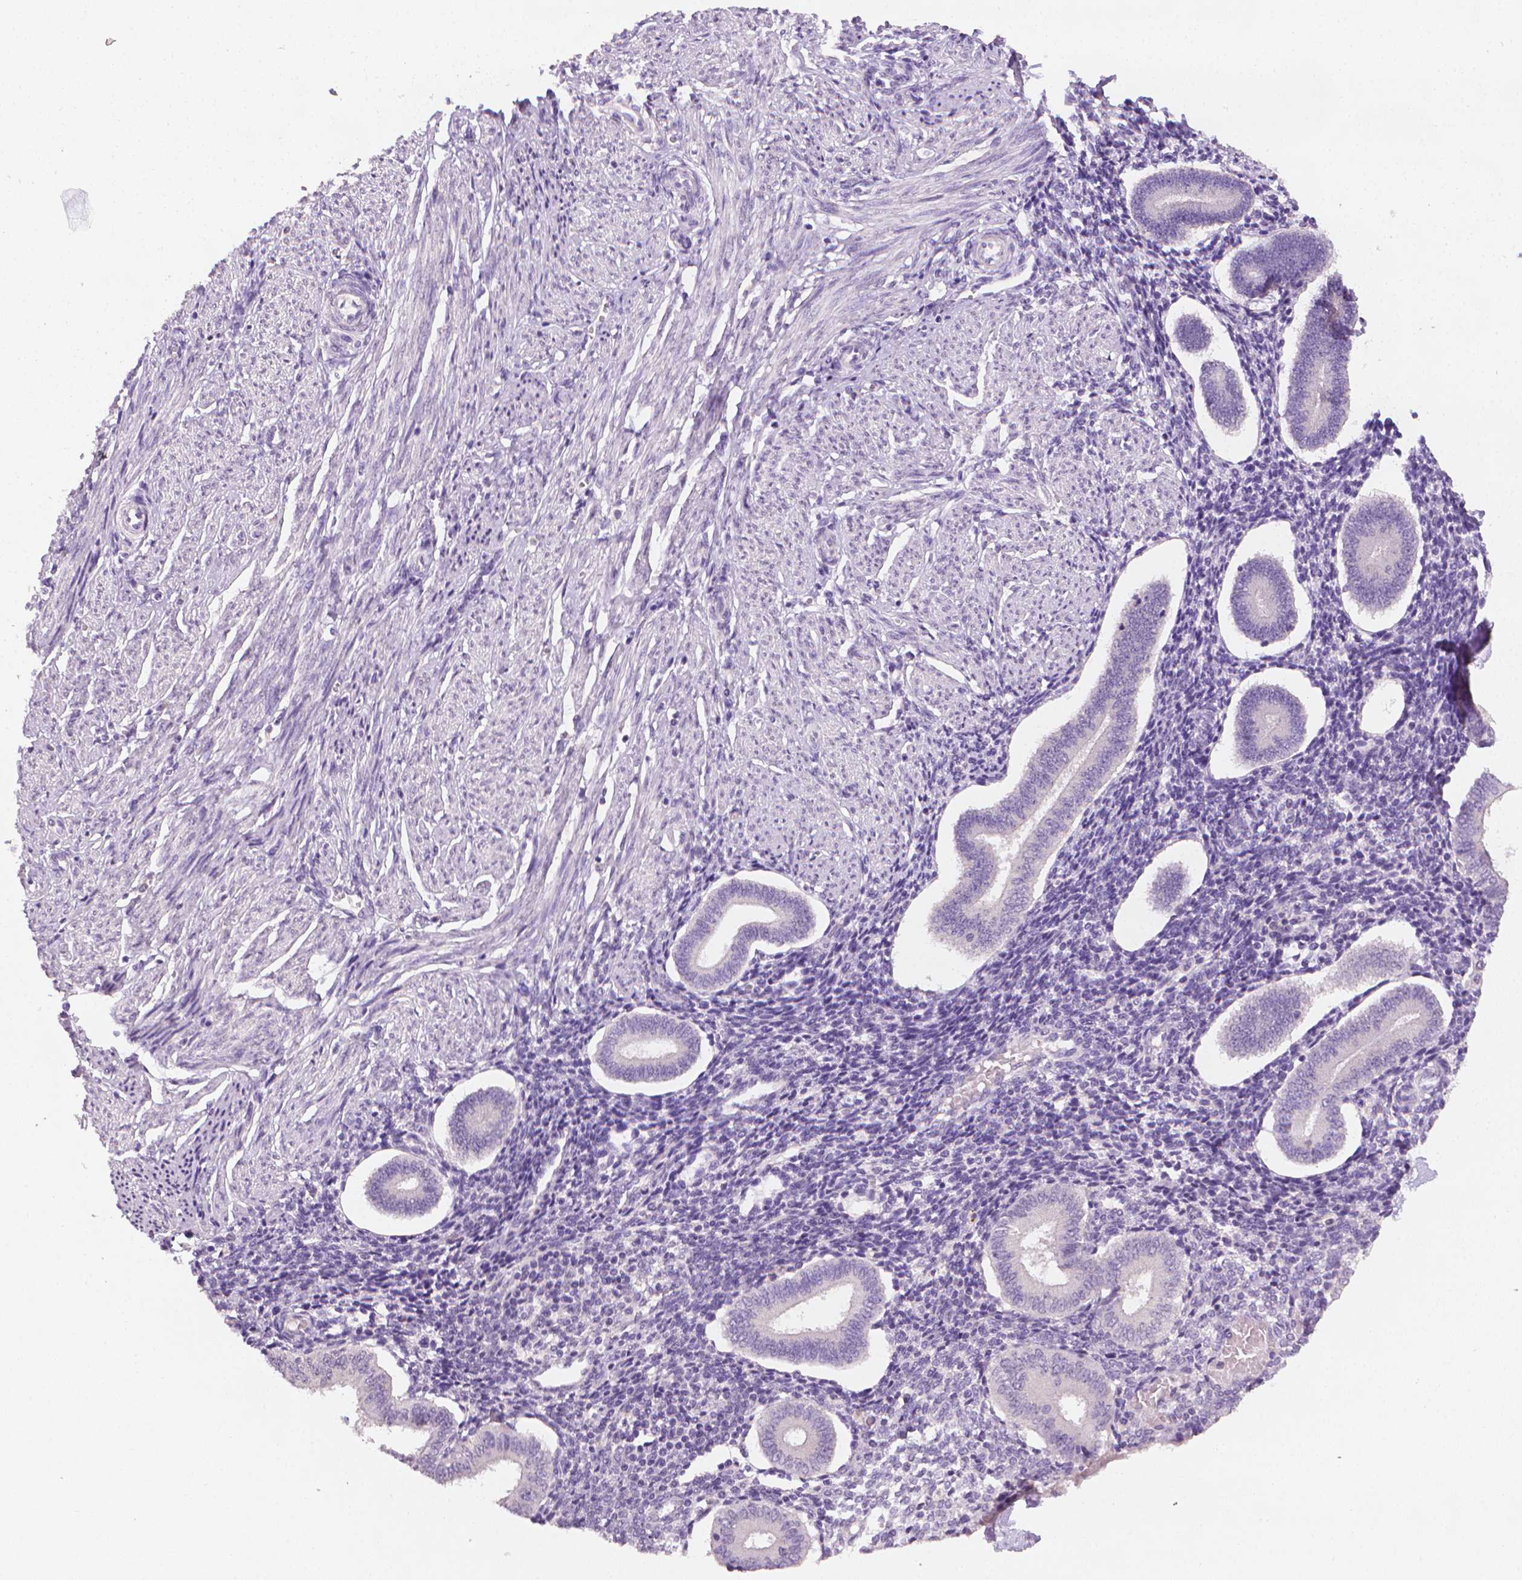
{"staining": {"intensity": "negative", "quantity": "none", "location": "none"}, "tissue": "endometrium", "cell_type": "Cells in endometrial stroma", "image_type": "normal", "snomed": [{"axis": "morphology", "description": "Normal tissue, NOS"}, {"axis": "topography", "description": "Endometrium"}], "caption": "Immunohistochemistry image of benign endometrium: human endometrium stained with DAB (3,3'-diaminobenzidine) shows no significant protein positivity in cells in endometrial stroma.", "gene": "FASN", "patient": {"sex": "female", "age": 40}}